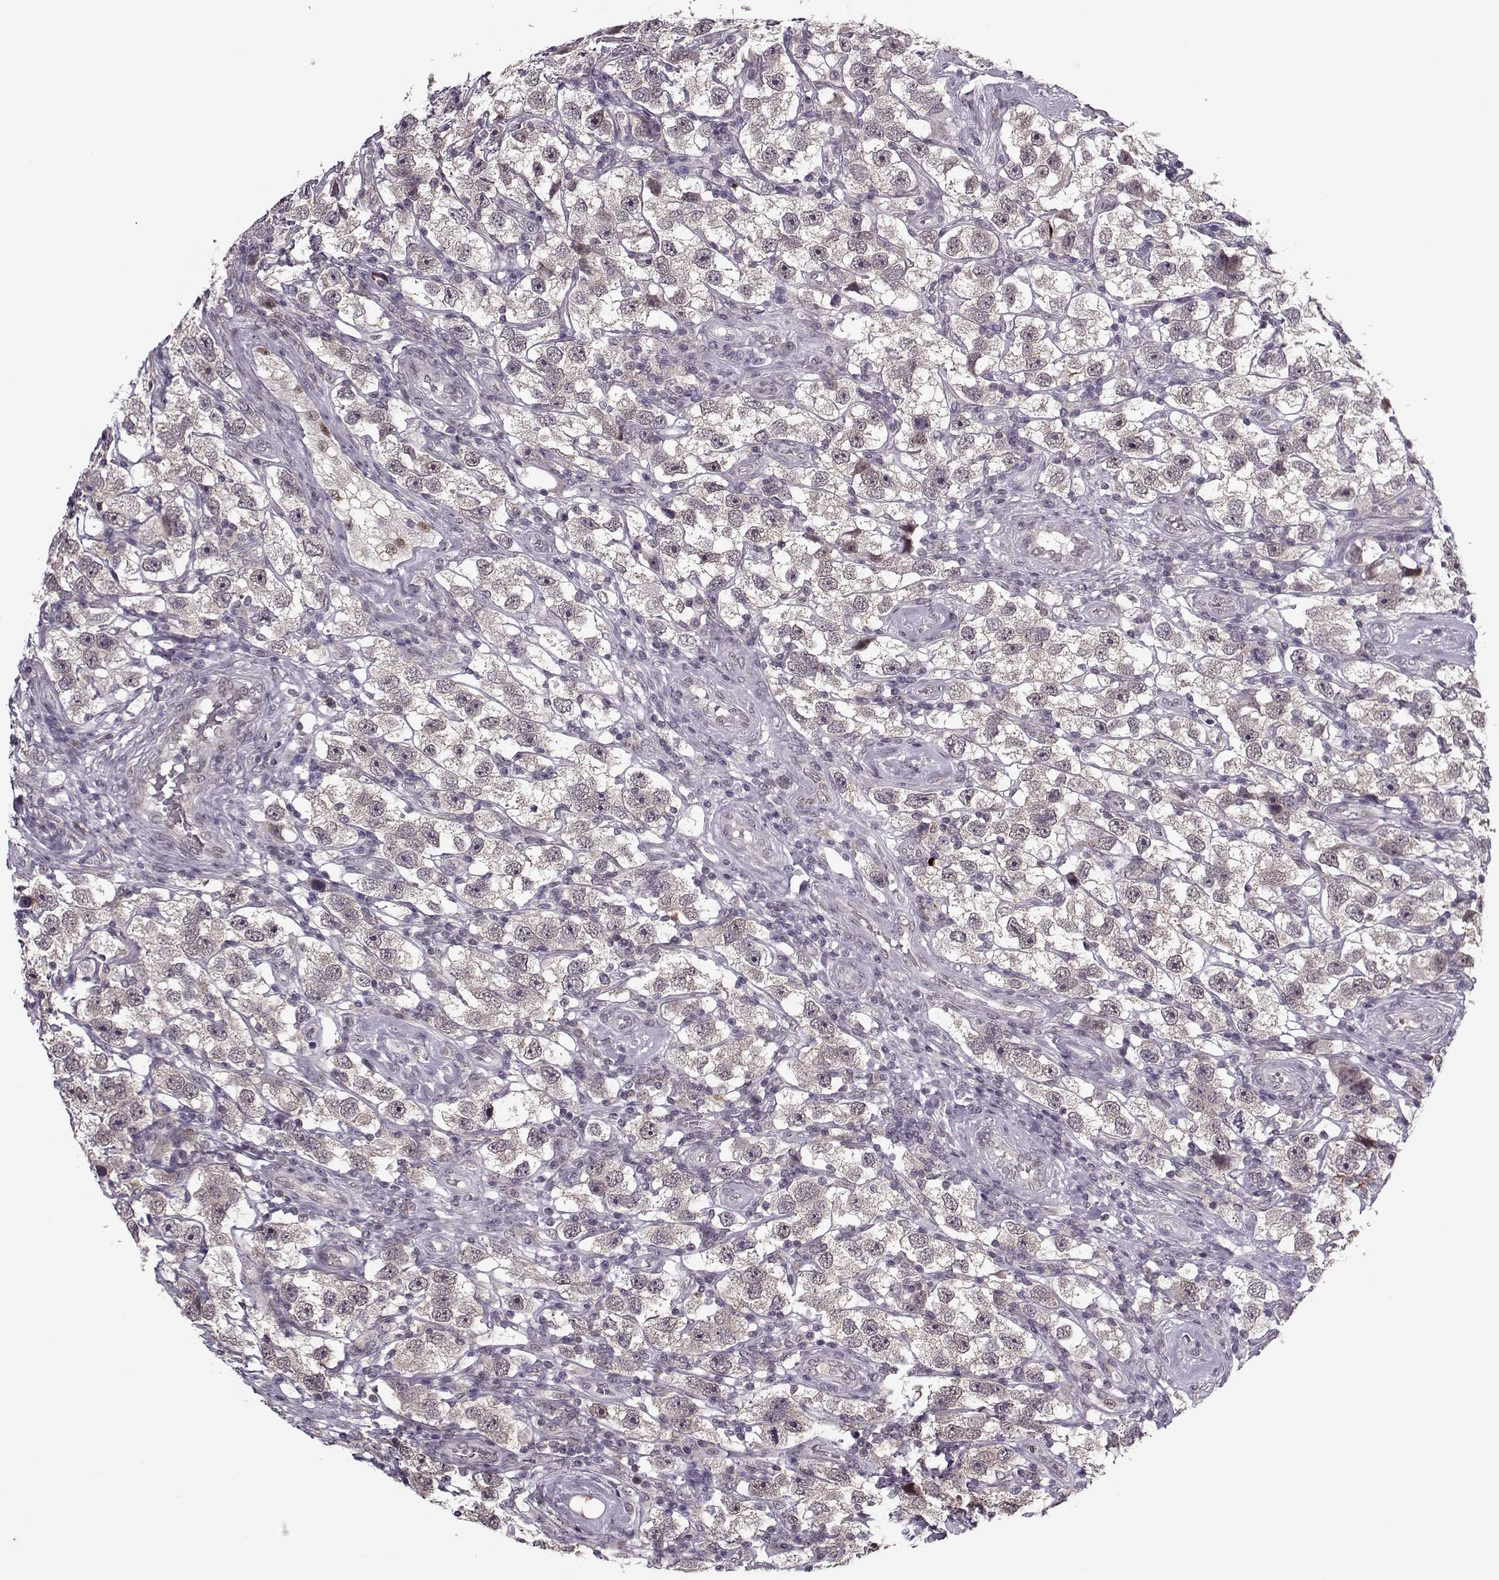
{"staining": {"intensity": "negative", "quantity": "none", "location": "none"}, "tissue": "testis cancer", "cell_type": "Tumor cells", "image_type": "cancer", "snomed": [{"axis": "morphology", "description": "Seminoma, NOS"}, {"axis": "topography", "description": "Testis"}], "caption": "An IHC image of testis cancer (seminoma) is shown. There is no staining in tumor cells of testis cancer (seminoma).", "gene": "DENND4B", "patient": {"sex": "male", "age": 26}}